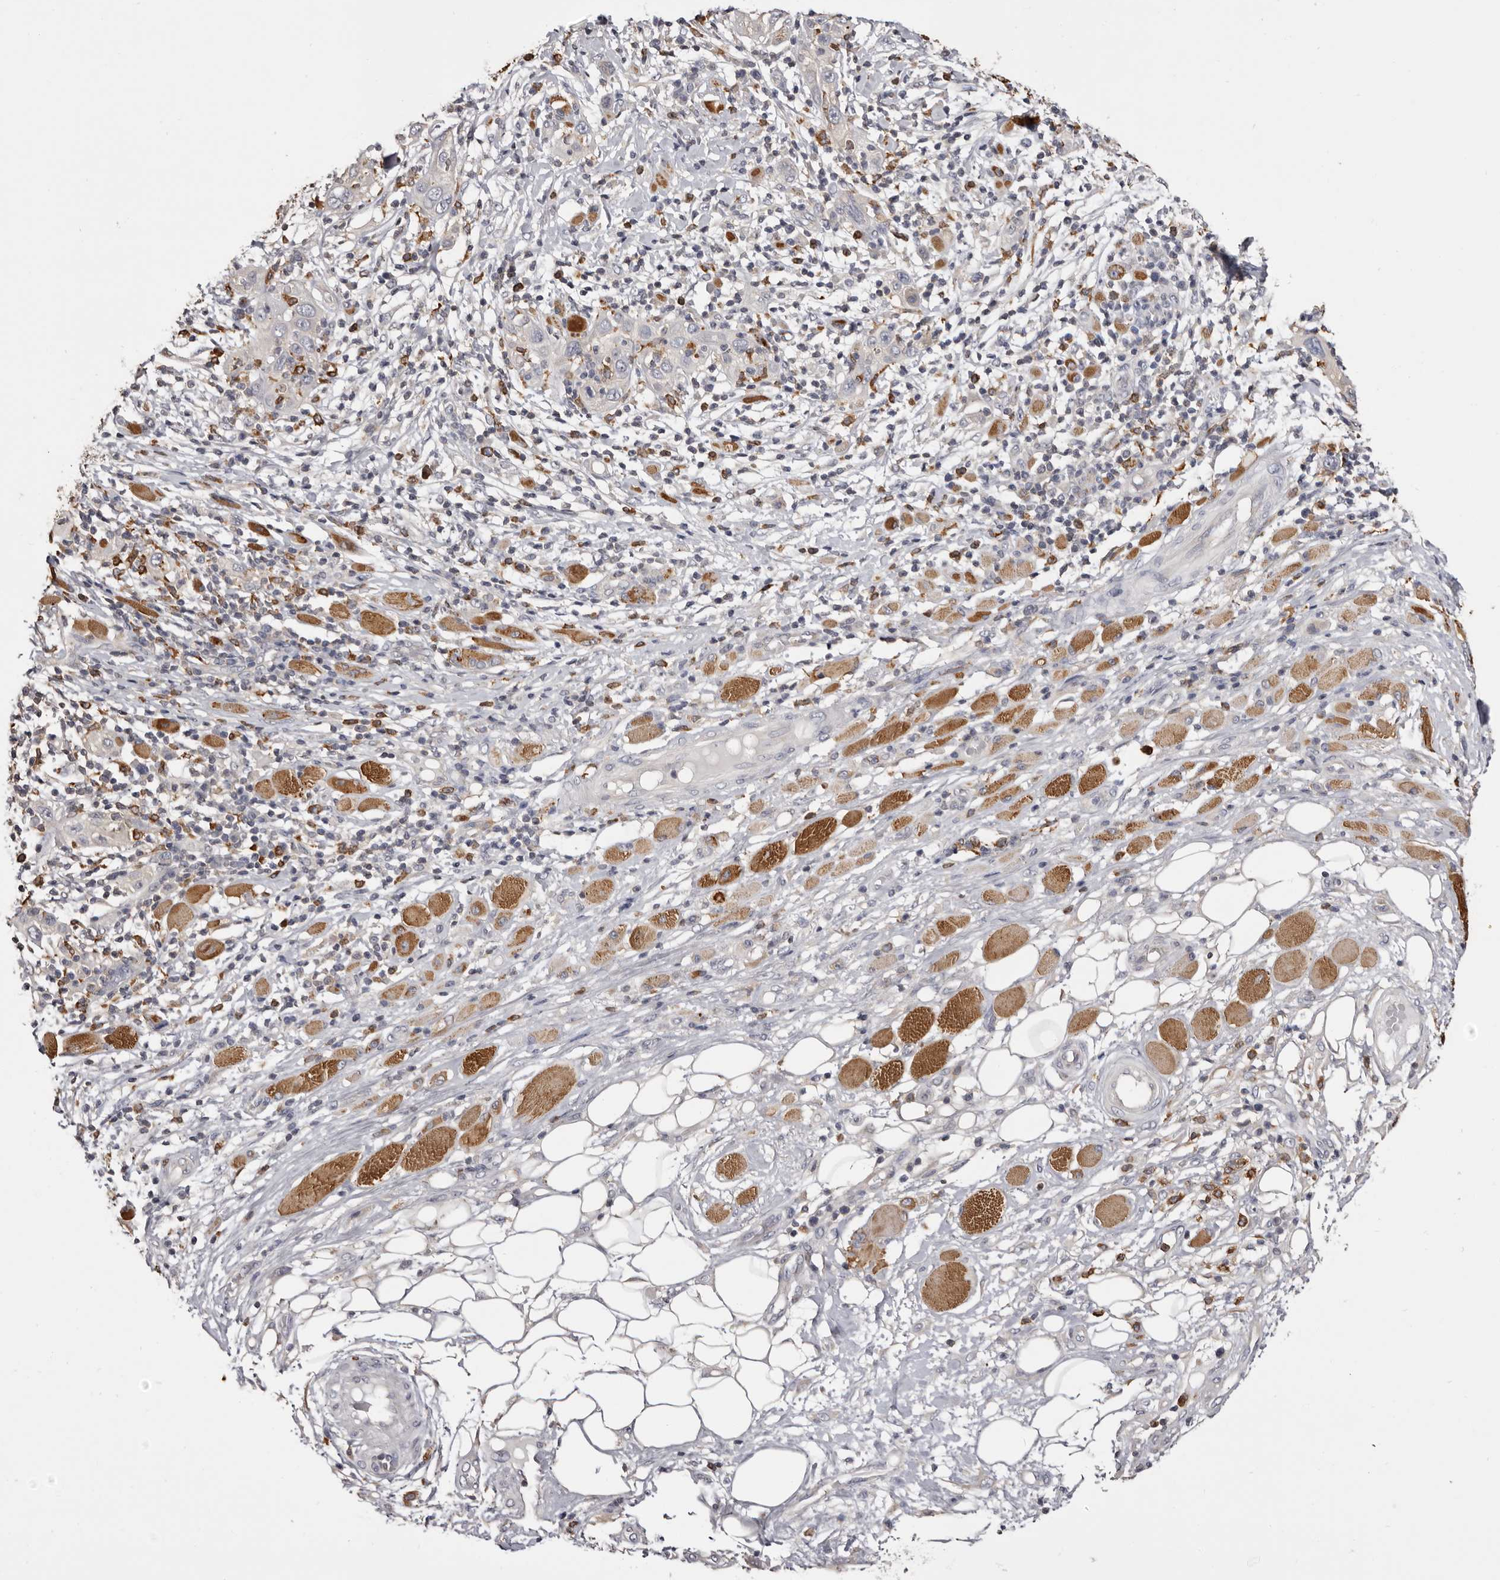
{"staining": {"intensity": "negative", "quantity": "none", "location": "none"}, "tissue": "skin cancer", "cell_type": "Tumor cells", "image_type": "cancer", "snomed": [{"axis": "morphology", "description": "Squamous cell carcinoma, NOS"}, {"axis": "topography", "description": "Skin"}], "caption": "IHC image of neoplastic tissue: squamous cell carcinoma (skin) stained with DAB shows no significant protein staining in tumor cells.", "gene": "TNNI1", "patient": {"sex": "female", "age": 88}}